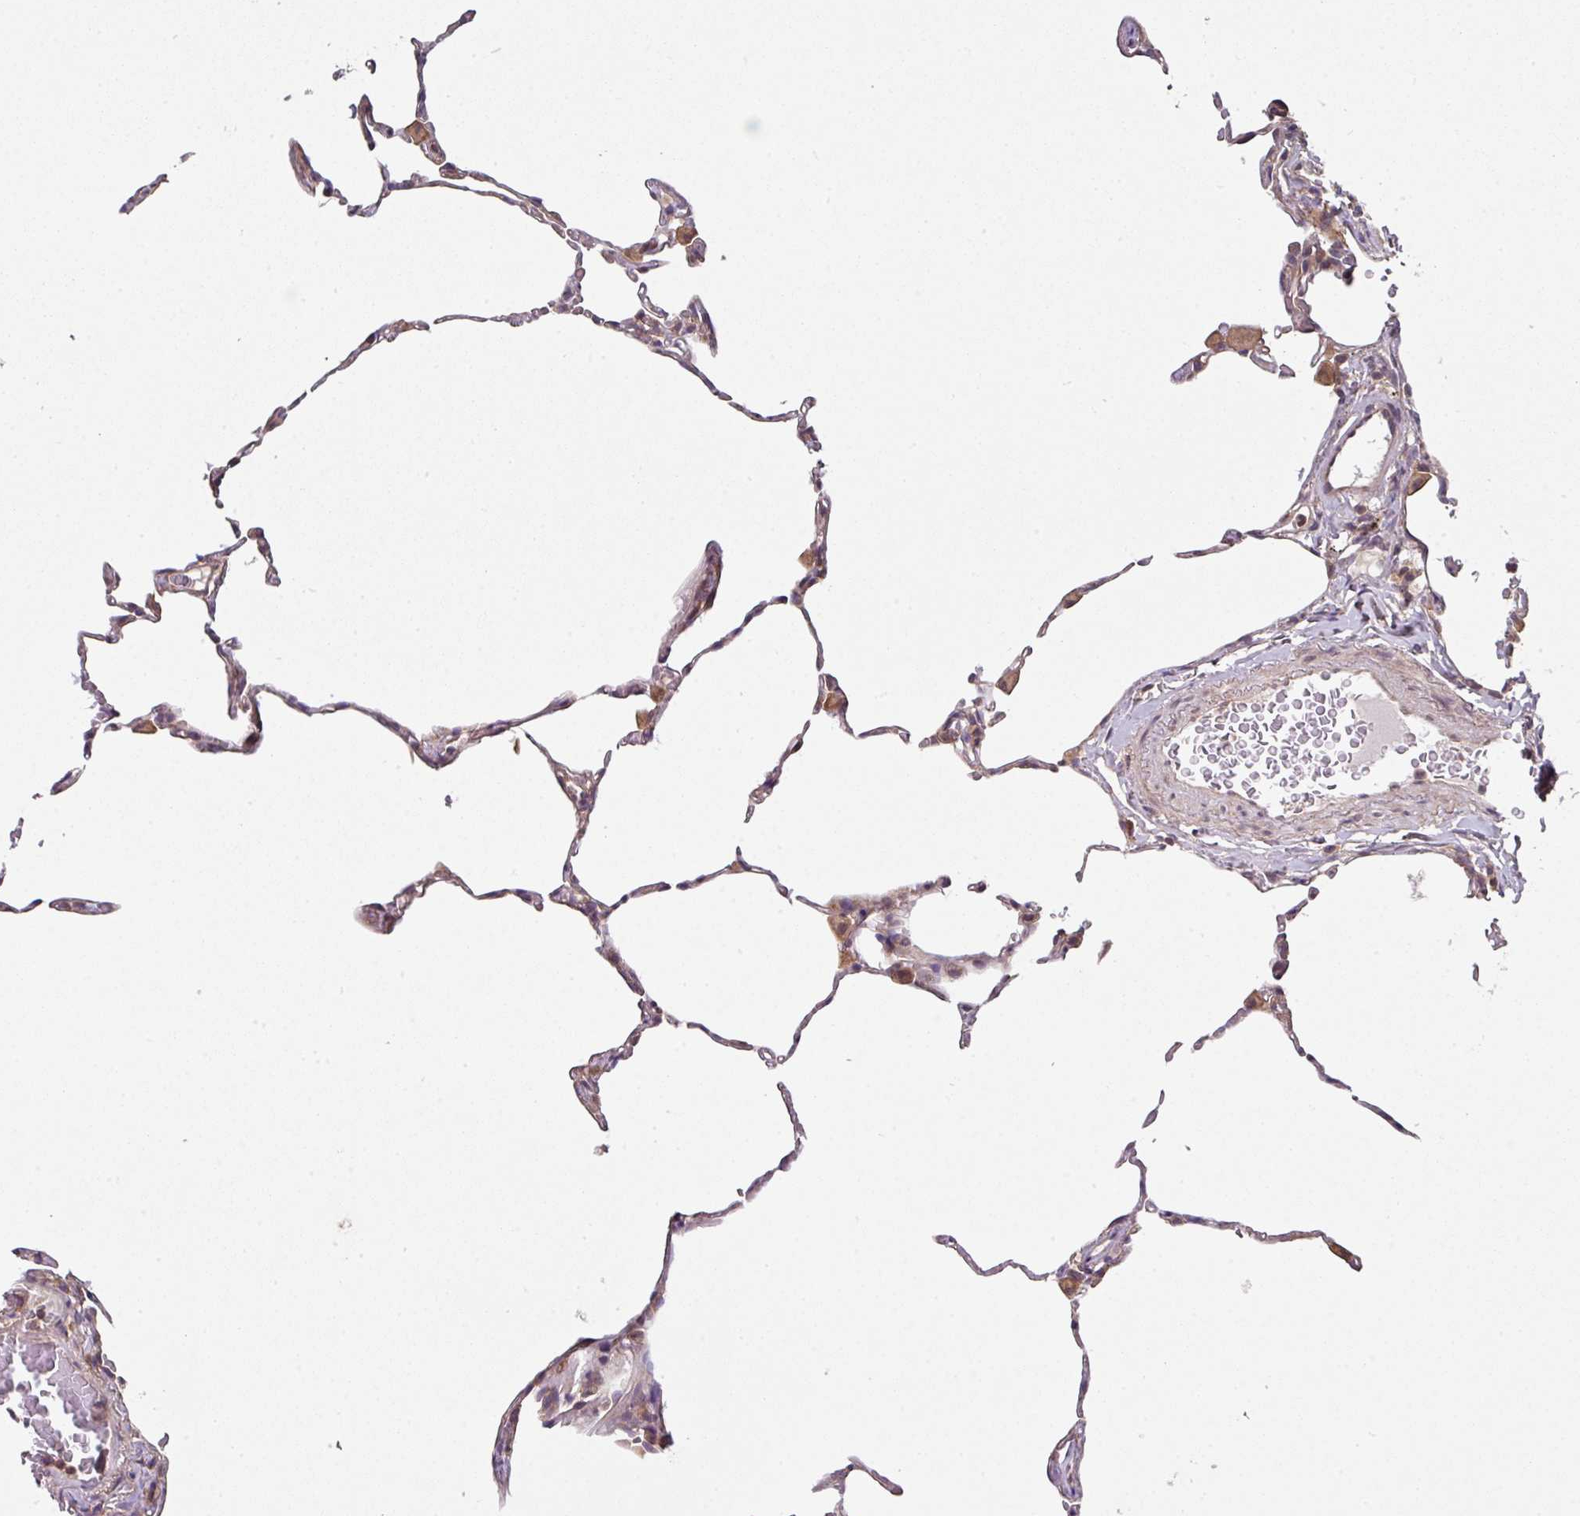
{"staining": {"intensity": "weak", "quantity": "<25%", "location": "cytoplasmic/membranous"}, "tissue": "lung", "cell_type": "Alveolar cells", "image_type": "normal", "snomed": [{"axis": "morphology", "description": "Normal tissue, NOS"}, {"axis": "topography", "description": "Lung"}], "caption": "Alveolar cells show no significant protein positivity in unremarkable lung. Brightfield microscopy of immunohistochemistry stained with DAB (brown) and hematoxylin (blue), captured at high magnification.", "gene": "CAMLG", "patient": {"sex": "female", "age": 57}}